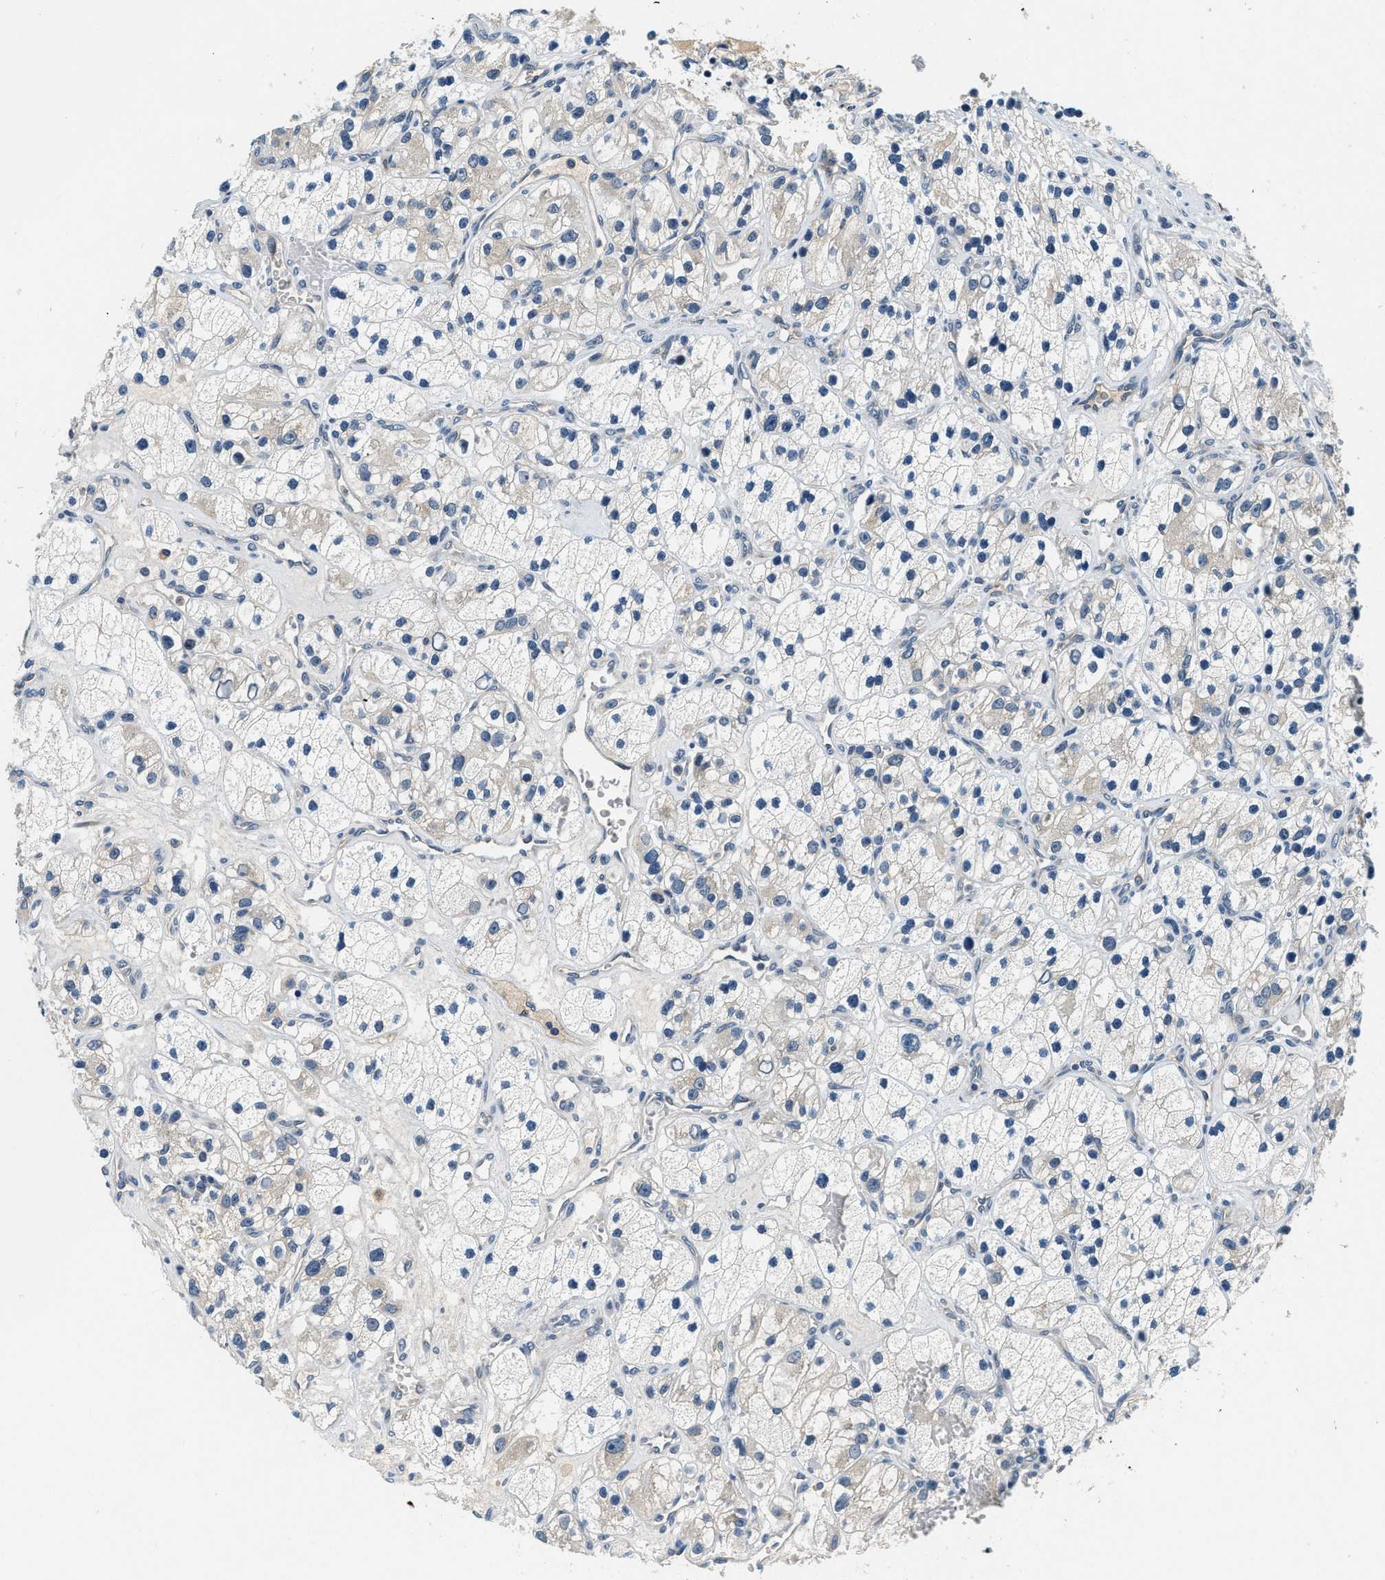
{"staining": {"intensity": "negative", "quantity": "none", "location": "none"}, "tissue": "renal cancer", "cell_type": "Tumor cells", "image_type": "cancer", "snomed": [{"axis": "morphology", "description": "Adenocarcinoma, NOS"}, {"axis": "topography", "description": "Kidney"}], "caption": "An image of adenocarcinoma (renal) stained for a protein displays no brown staining in tumor cells.", "gene": "YAE1", "patient": {"sex": "female", "age": 57}}